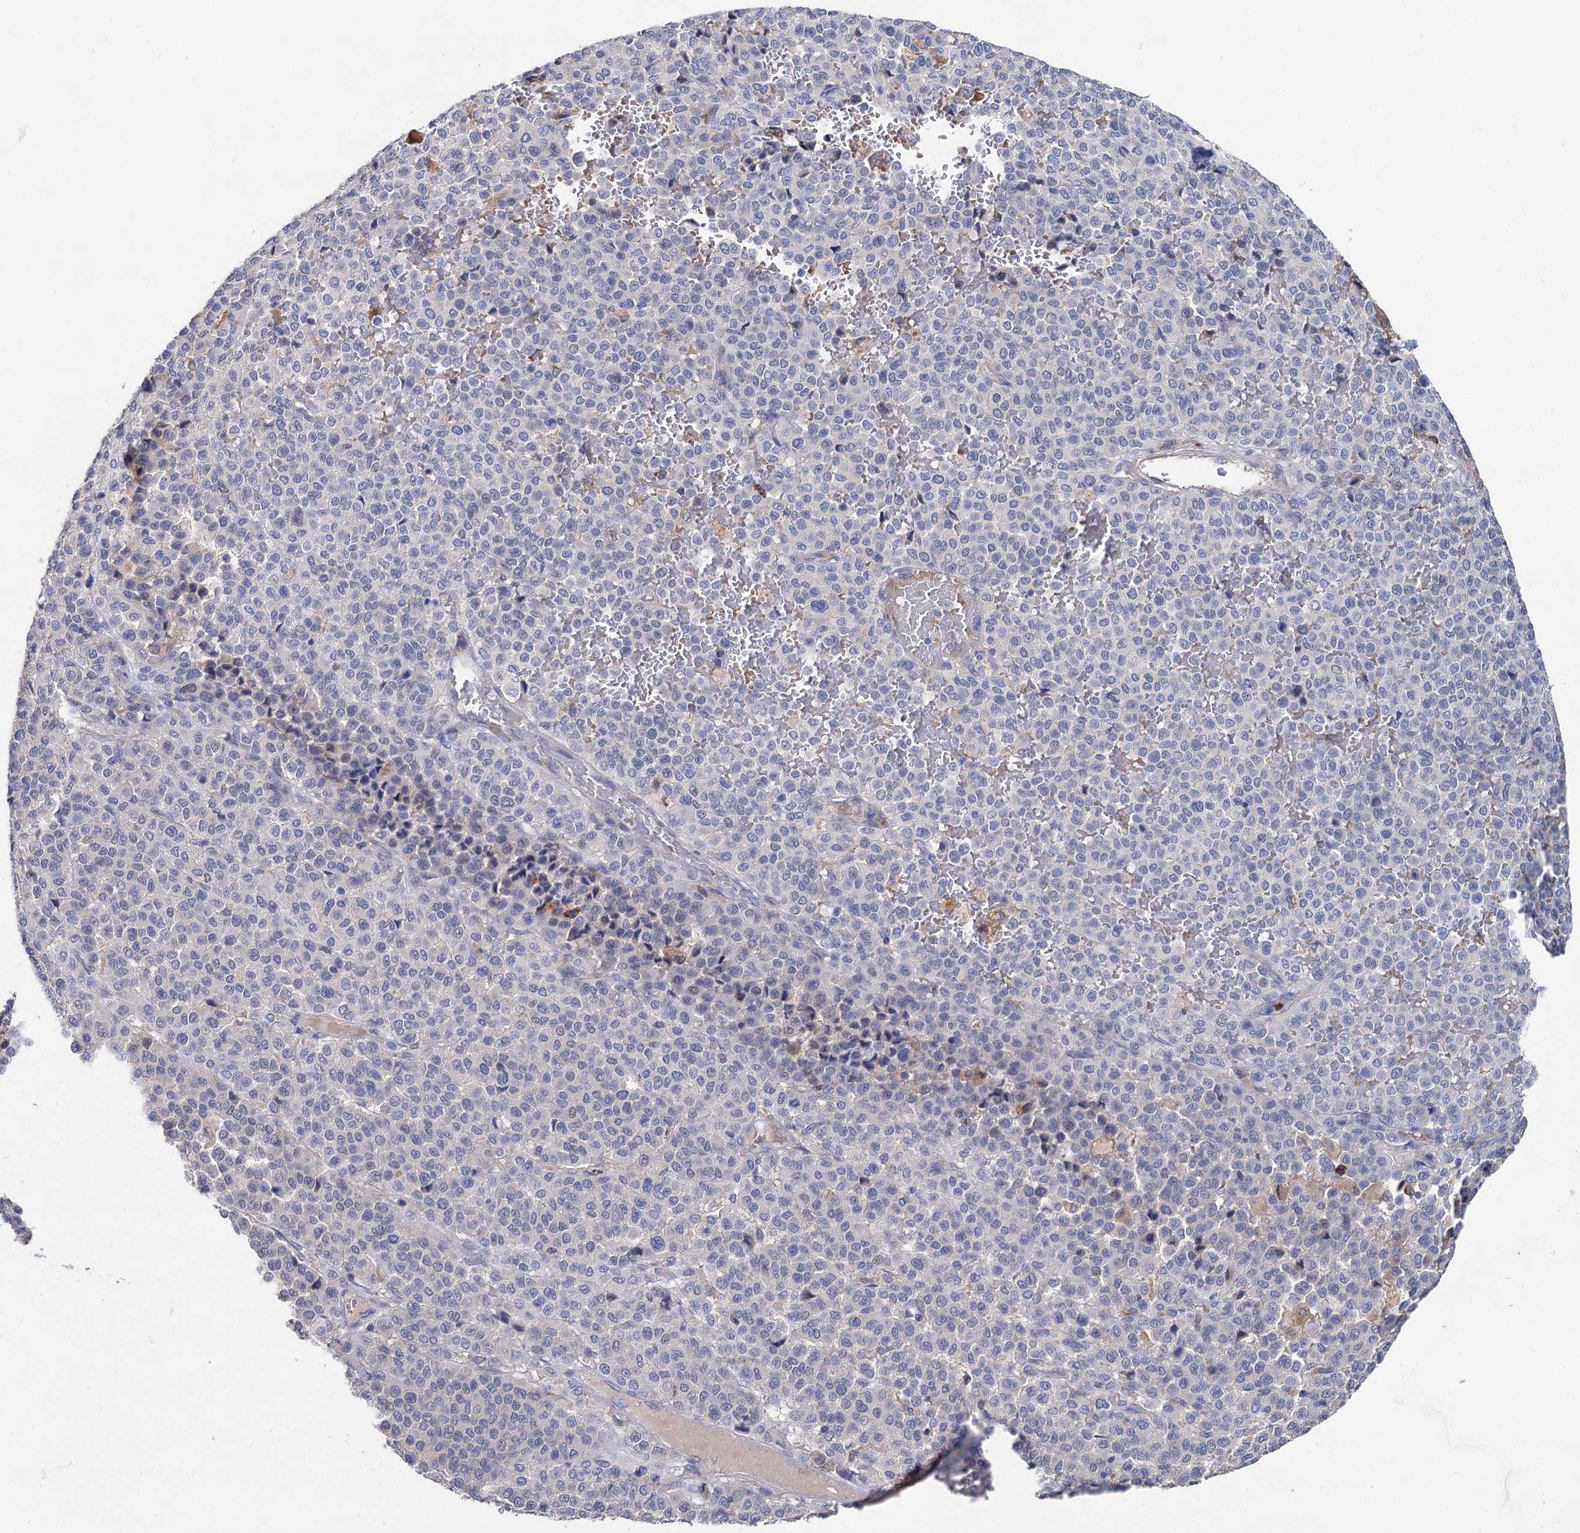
{"staining": {"intensity": "negative", "quantity": "none", "location": "none"}, "tissue": "melanoma", "cell_type": "Tumor cells", "image_type": "cancer", "snomed": [{"axis": "morphology", "description": "Malignant melanoma, Metastatic site"}, {"axis": "topography", "description": "Pancreas"}], "caption": "DAB immunohistochemical staining of human malignant melanoma (metastatic site) displays no significant expression in tumor cells.", "gene": "HVCN1", "patient": {"sex": "female", "age": 30}}